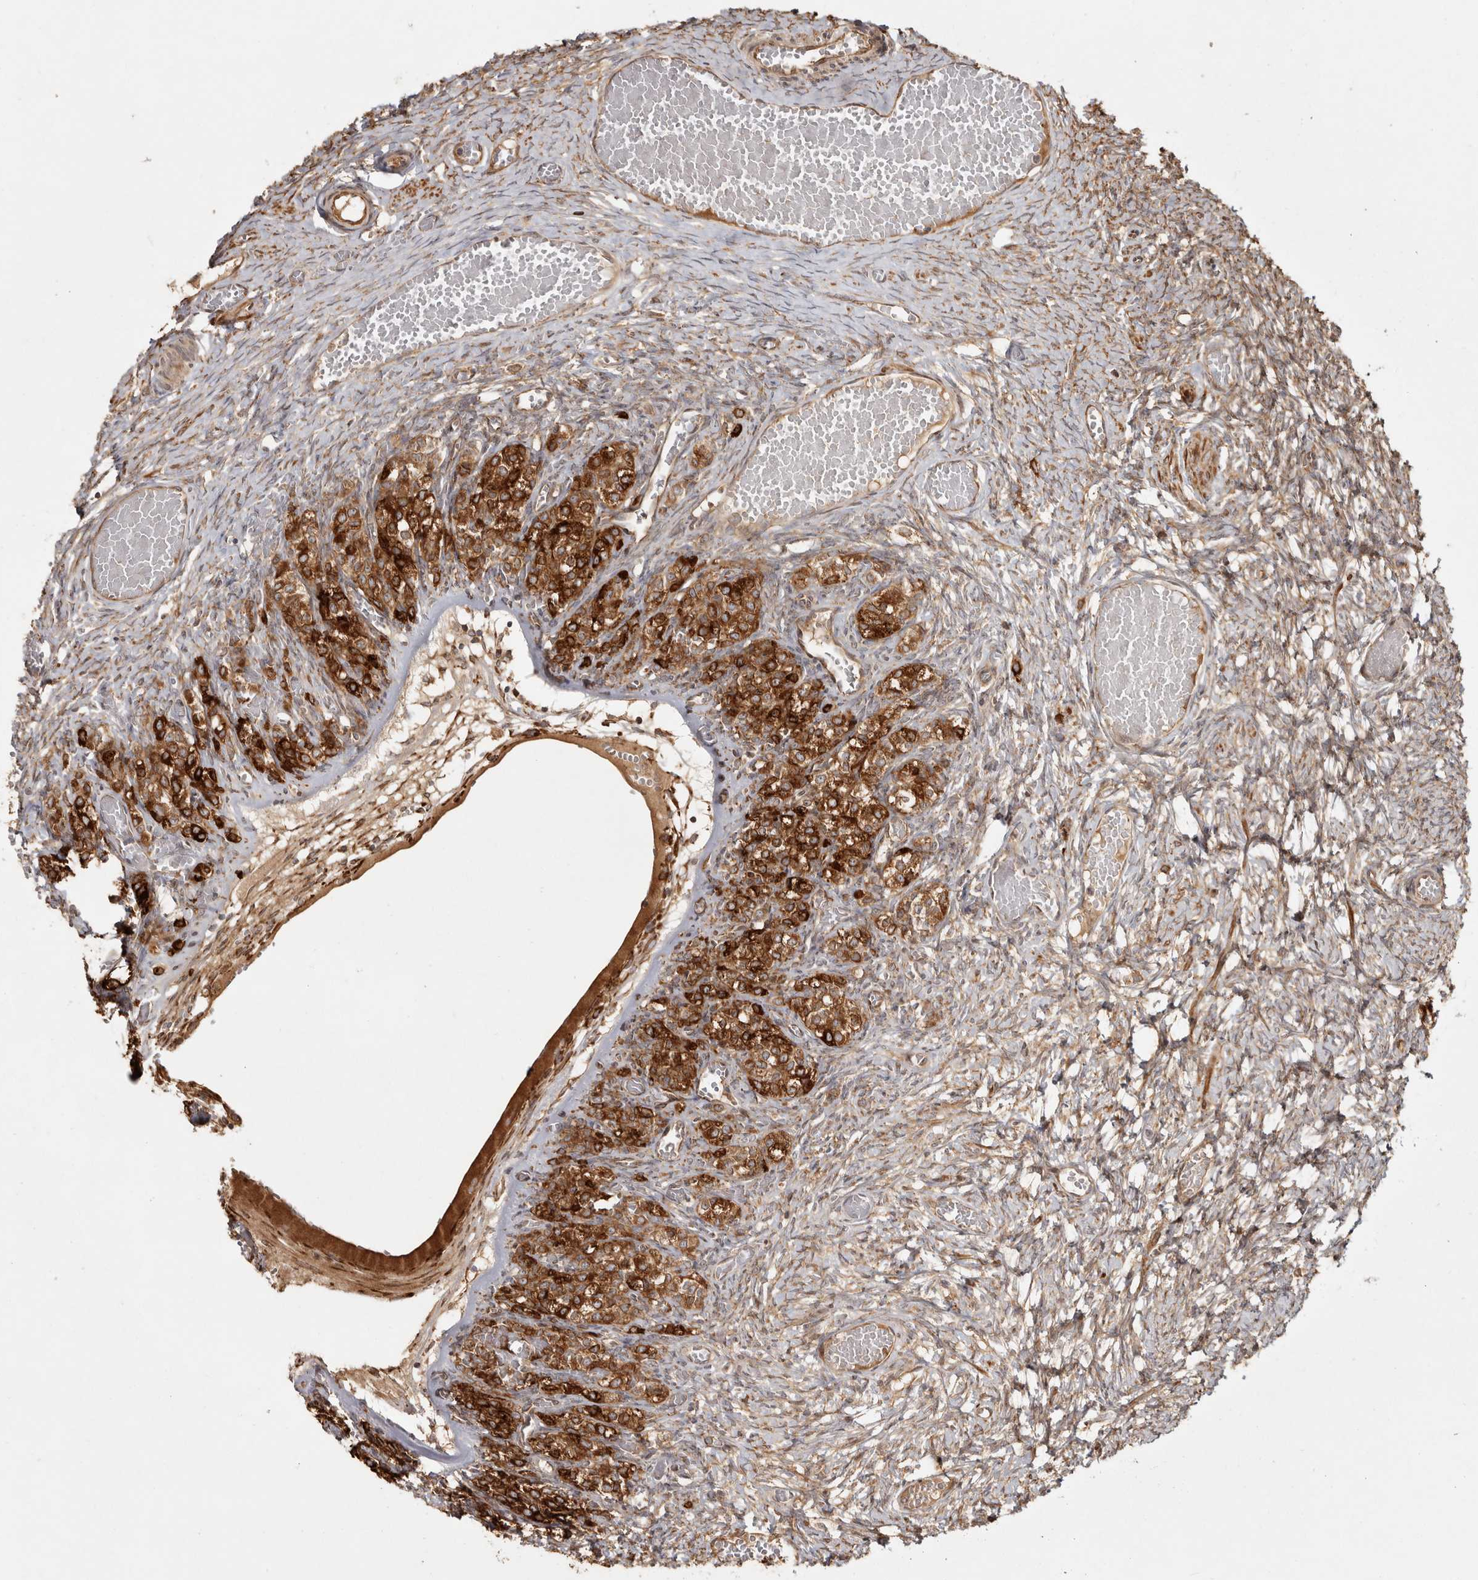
{"staining": {"intensity": "strong", "quantity": ">75%", "location": "cytoplasmic/membranous"}, "tissue": "ovary", "cell_type": "Follicle cells", "image_type": "normal", "snomed": [{"axis": "morphology", "description": "Adenocarcinoma, NOS"}, {"axis": "topography", "description": "Endometrium"}], "caption": "Immunohistochemical staining of normal human ovary shows >75% levels of strong cytoplasmic/membranous protein positivity in approximately >75% of follicle cells.", "gene": "CAMSAP2", "patient": {"sex": "female", "age": 32}}